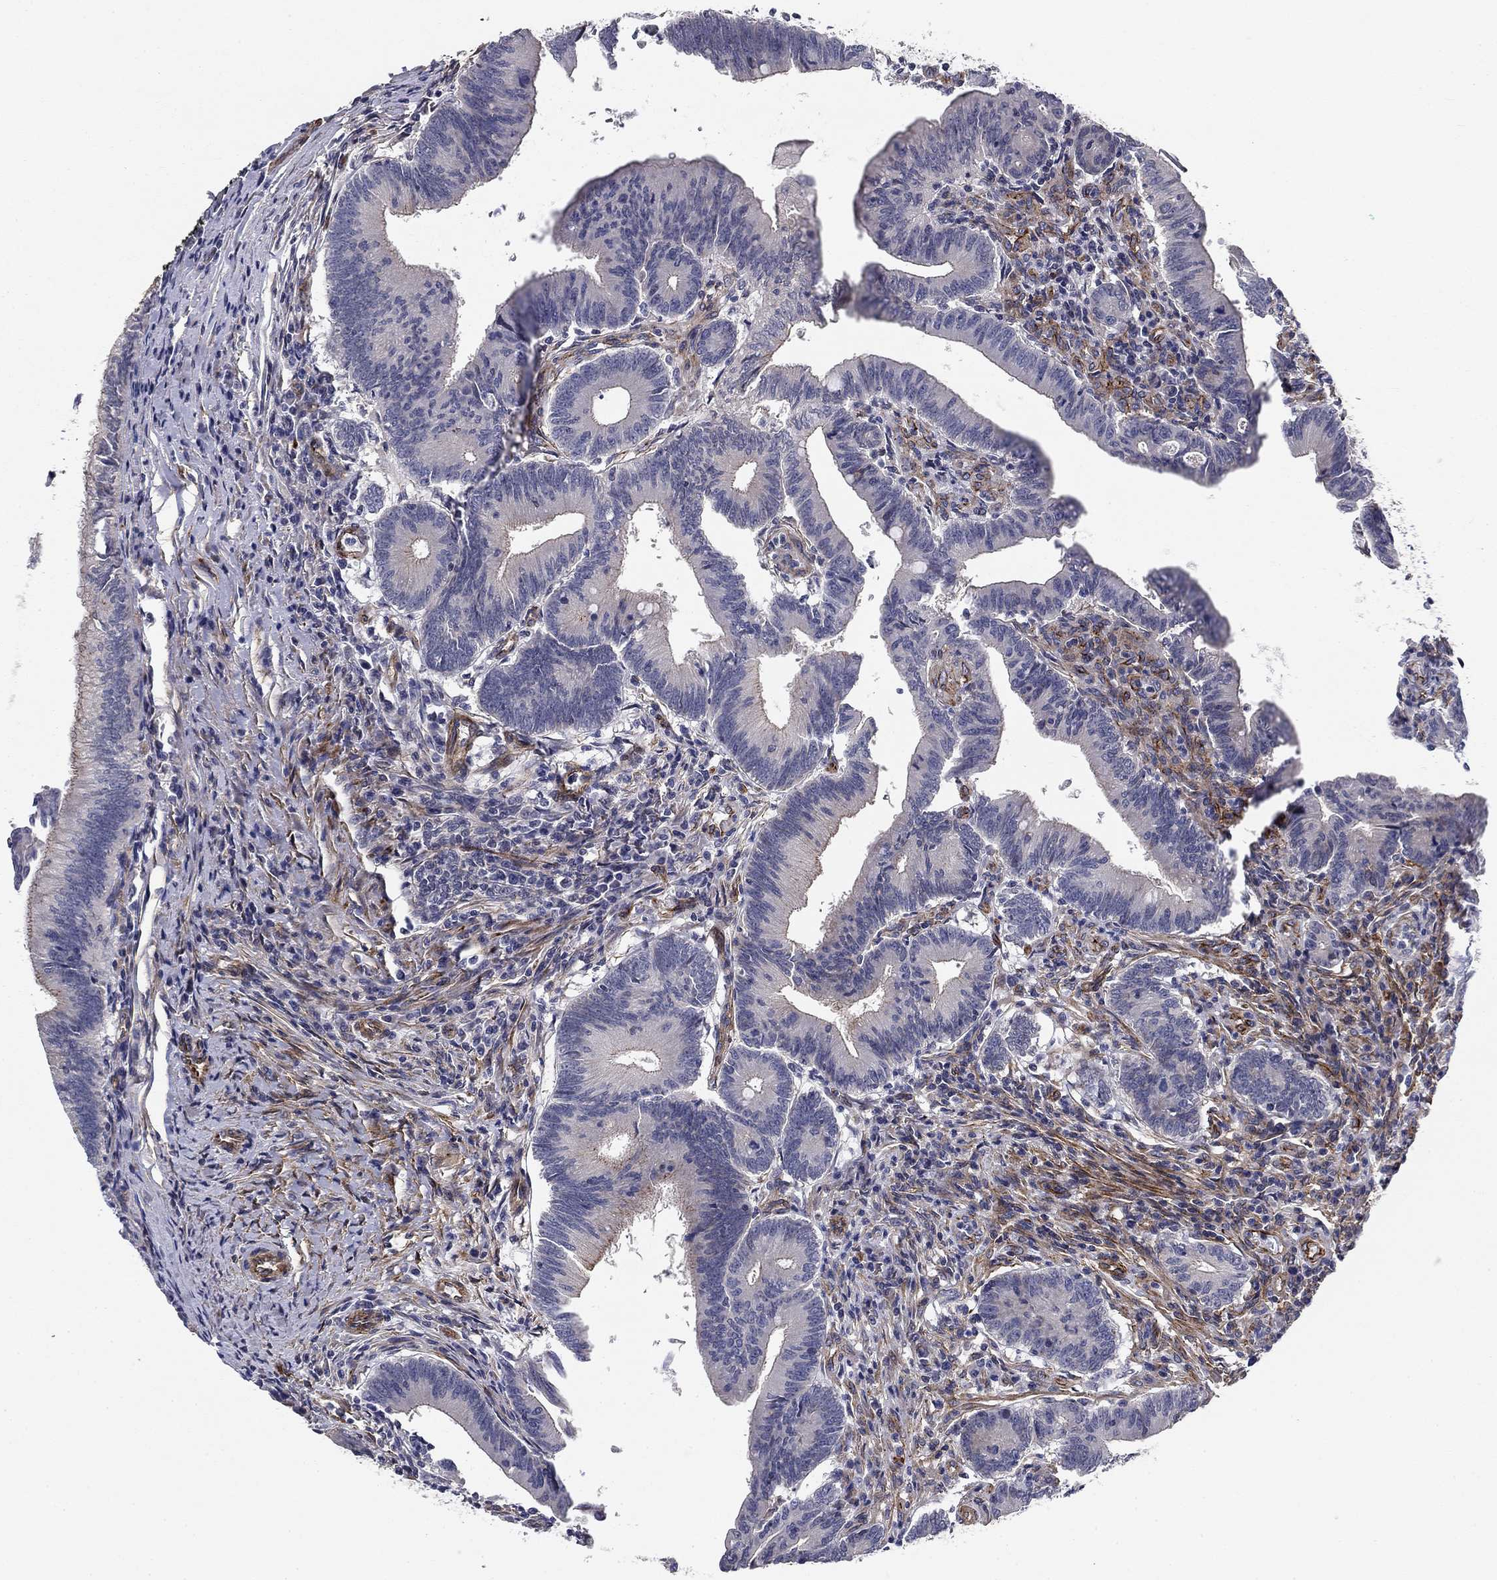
{"staining": {"intensity": "negative", "quantity": "none", "location": "none"}, "tissue": "colorectal cancer", "cell_type": "Tumor cells", "image_type": "cancer", "snomed": [{"axis": "morphology", "description": "Adenocarcinoma, NOS"}, {"axis": "topography", "description": "Colon"}], "caption": "Protein analysis of colorectal cancer (adenocarcinoma) shows no significant expression in tumor cells.", "gene": "SYNC", "patient": {"sex": "female", "age": 70}}